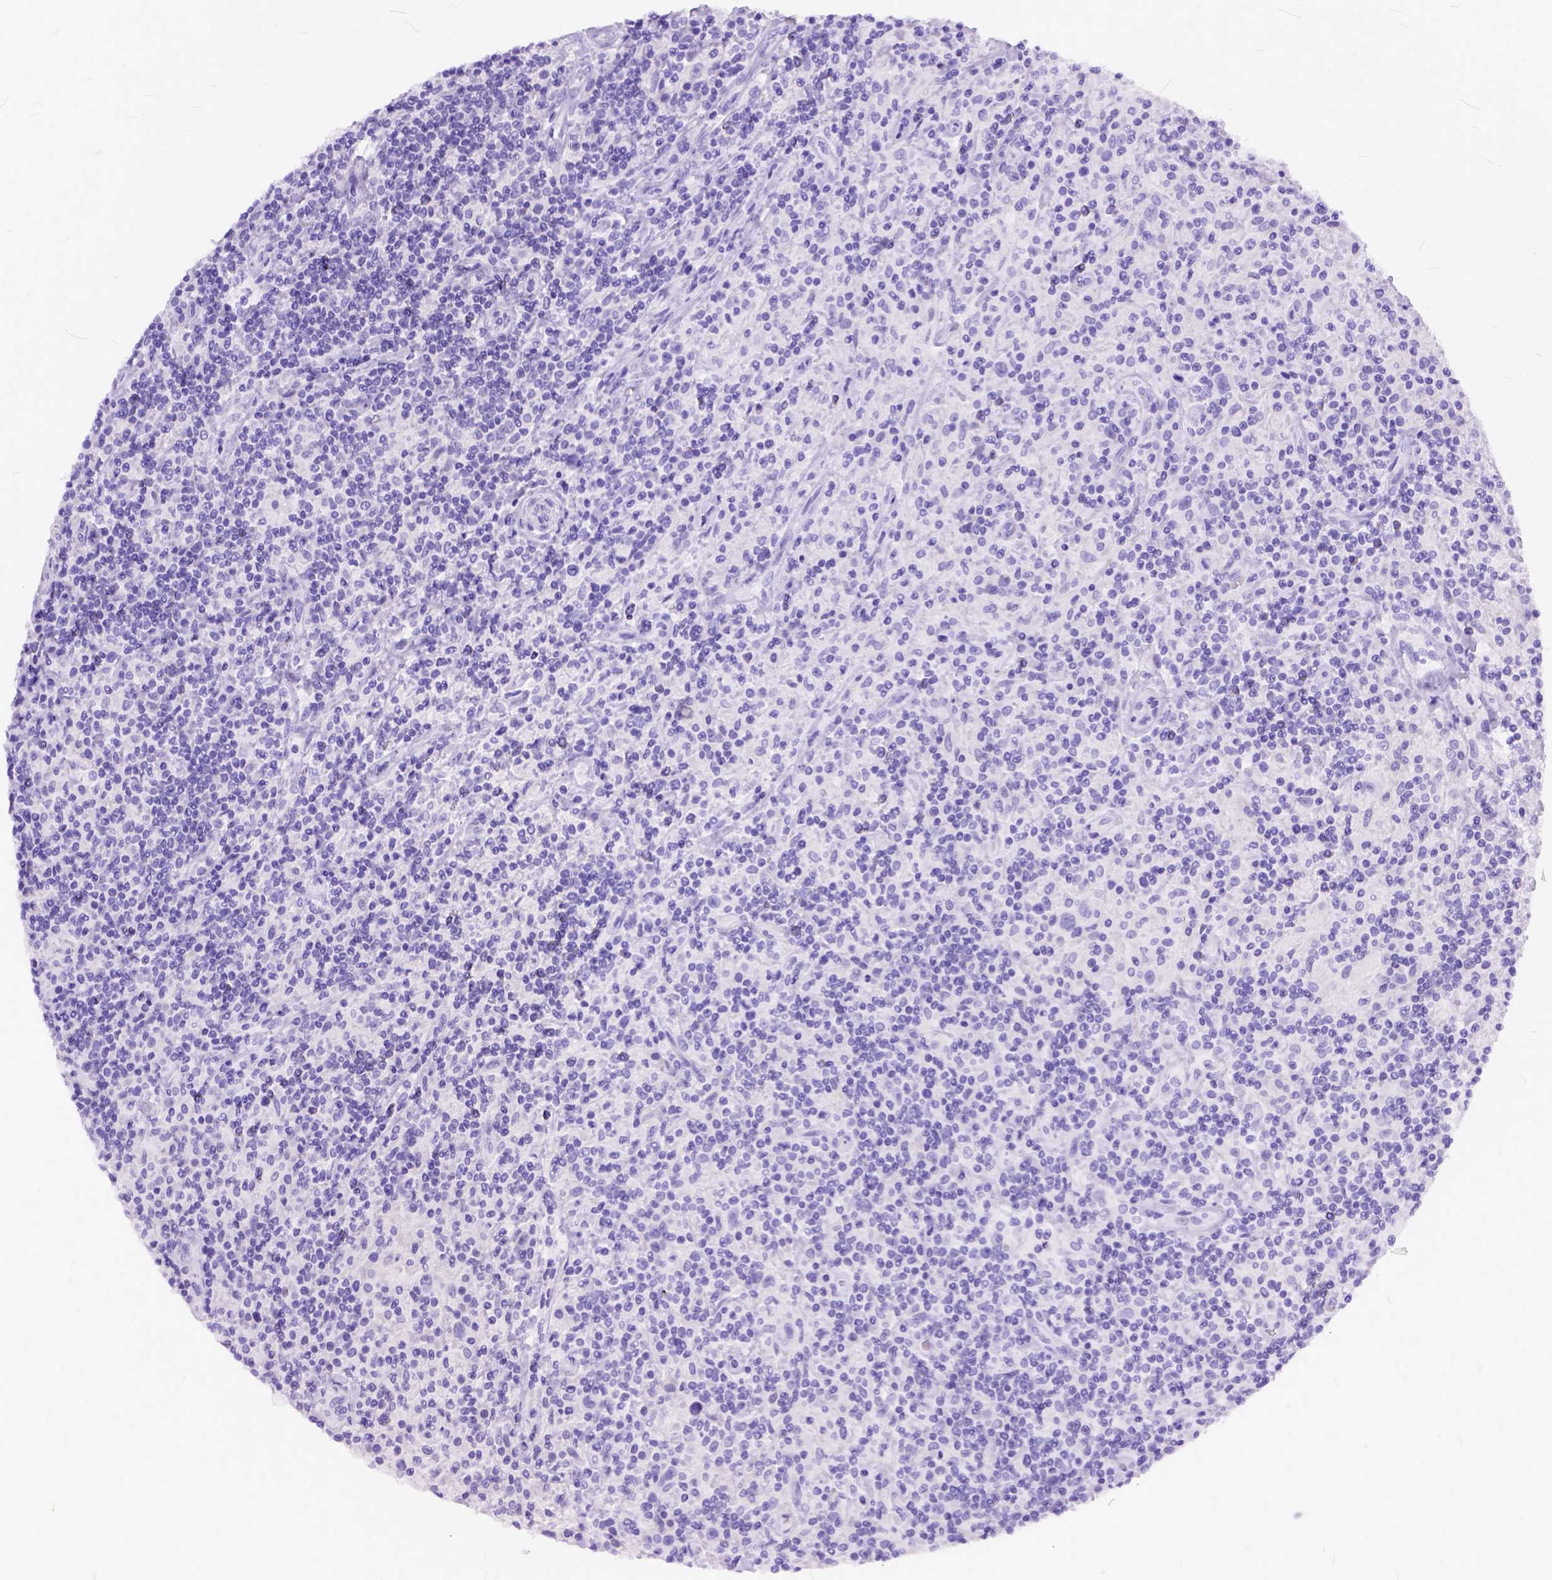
{"staining": {"intensity": "negative", "quantity": "none", "location": "none"}, "tissue": "lymphoma", "cell_type": "Tumor cells", "image_type": "cancer", "snomed": [{"axis": "morphology", "description": "Hodgkin's disease, NOS"}, {"axis": "topography", "description": "Lymph node"}], "caption": "The immunohistochemistry micrograph has no significant positivity in tumor cells of Hodgkin's disease tissue.", "gene": "C1QTNF3", "patient": {"sex": "male", "age": 70}}